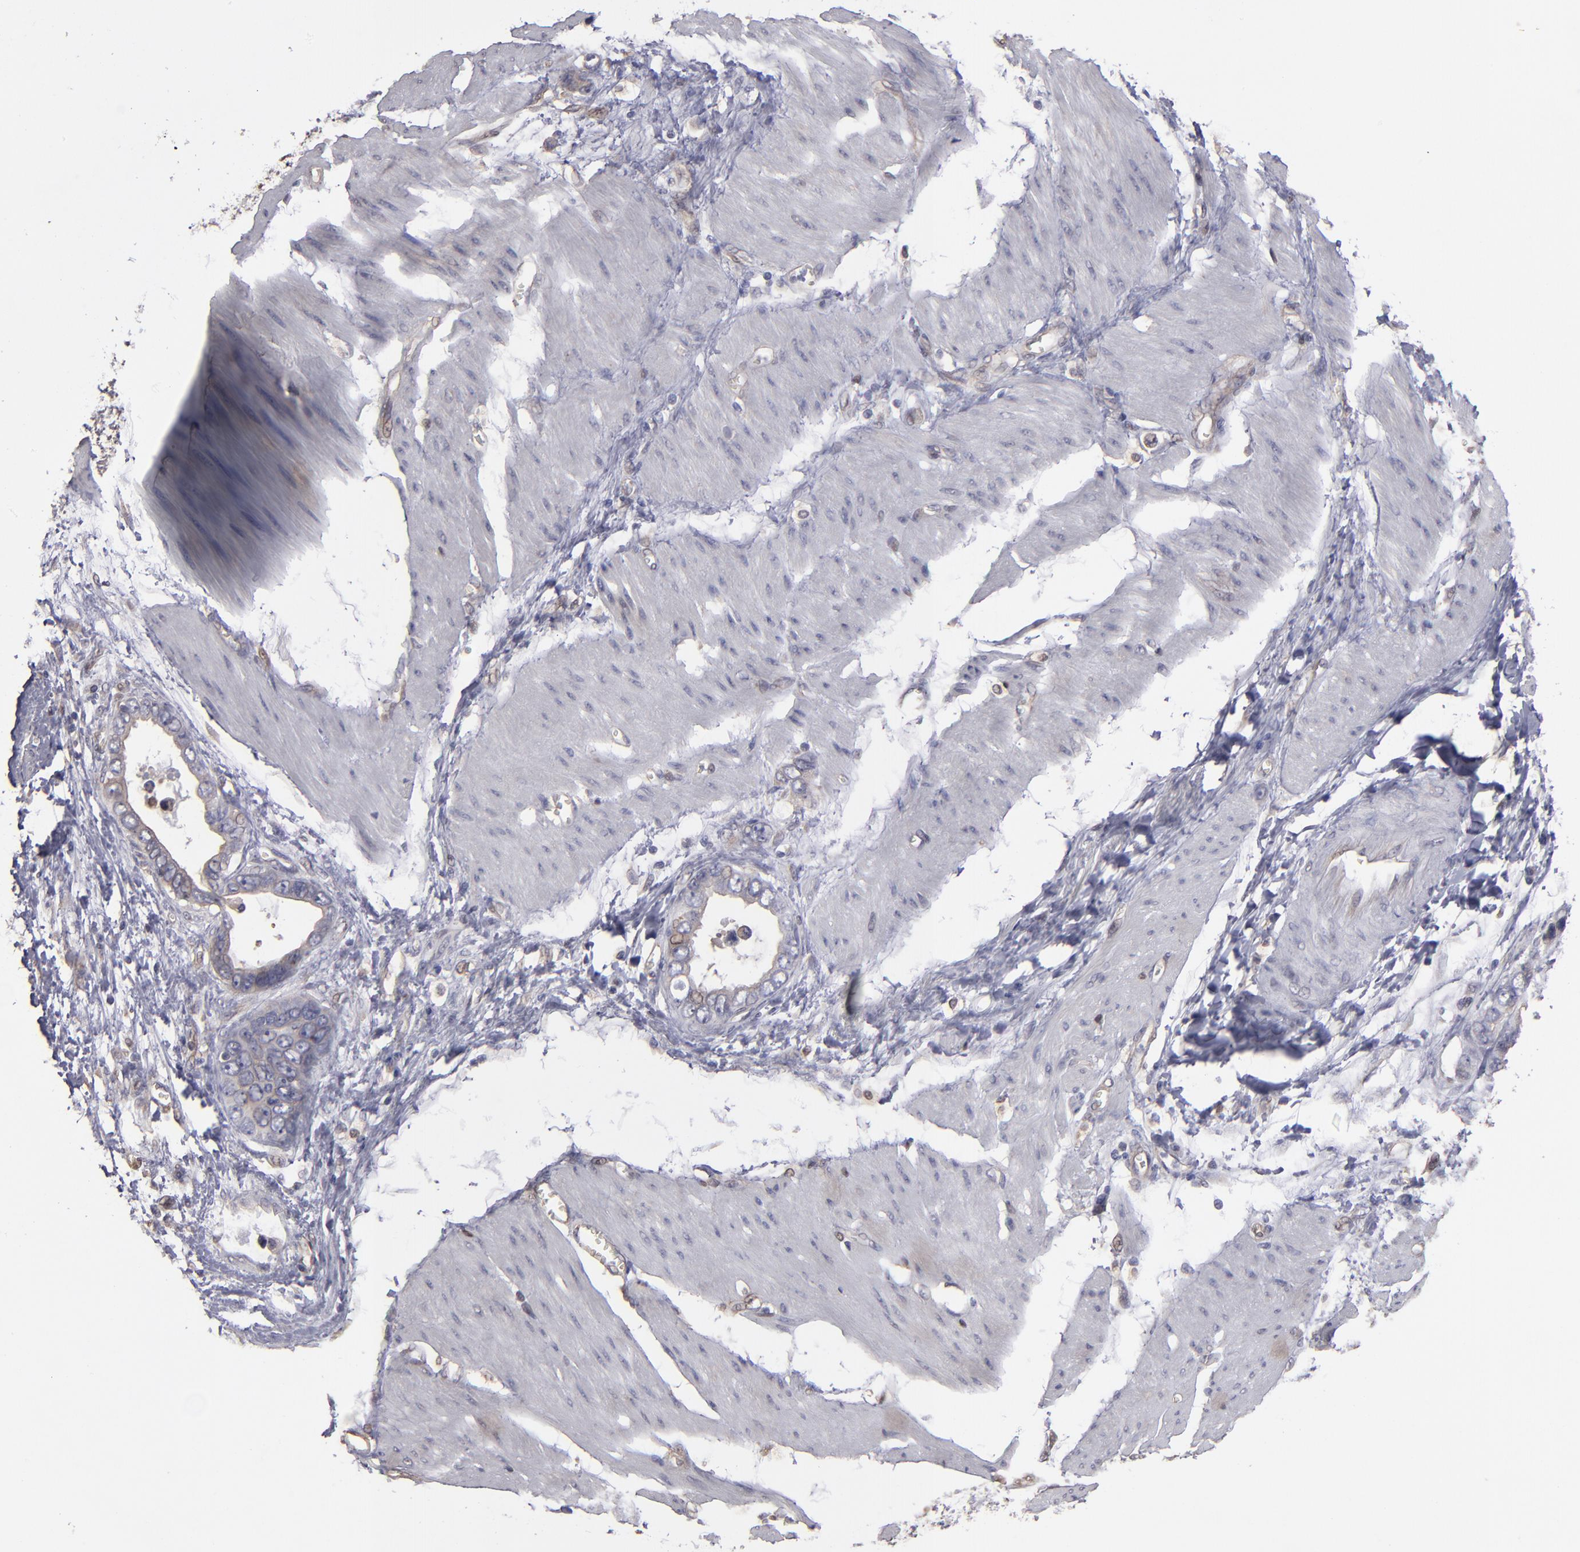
{"staining": {"intensity": "weak", "quantity": ">75%", "location": "cytoplasmic/membranous"}, "tissue": "stomach cancer", "cell_type": "Tumor cells", "image_type": "cancer", "snomed": [{"axis": "morphology", "description": "Adenocarcinoma, NOS"}, {"axis": "topography", "description": "Stomach"}], "caption": "Stomach cancer (adenocarcinoma) stained with a brown dye exhibits weak cytoplasmic/membranous positive expression in approximately >75% of tumor cells.", "gene": "NDRG2", "patient": {"sex": "male", "age": 78}}